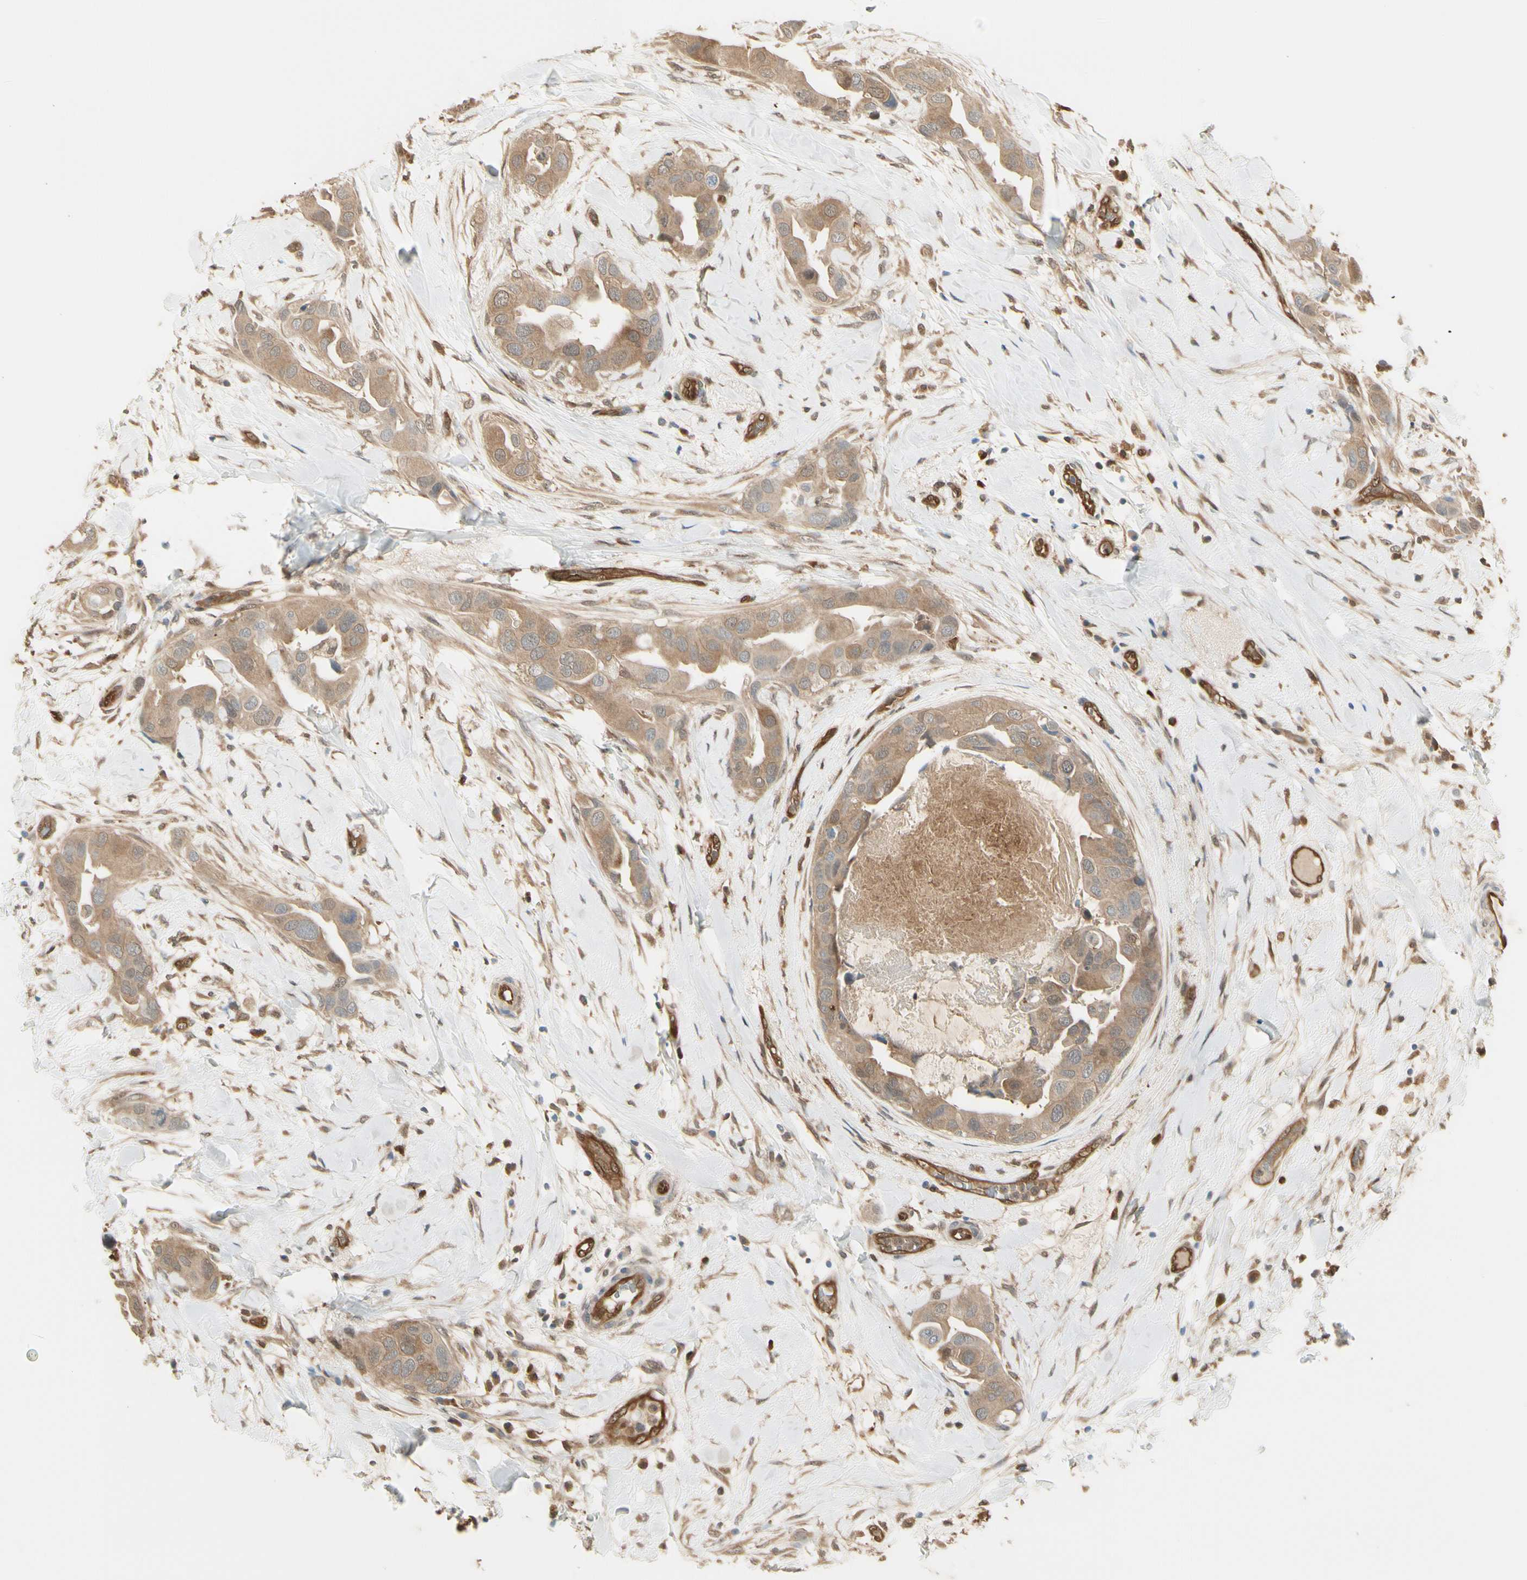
{"staining": {"intensity": "moderate", "quantity": ">75%", "location": "cytoplasmic/membranous"}, "tissue": "breast cancer", "cell_type": "Tumor cells", "image_type": "cancer", "snomed": [{"axis": "morphology", "description": "Duct carcinoma"}, {"axis": "topography", "description": "Breast"}], "caption": "An image of breast cancer (invasive ductal carcinoma) stained for a protein shows moderate cytoplasmic/membranous brown staining in tumor cells.", "gene": "SERPINB6", "patient": {"sex": "female", "age": 40}}